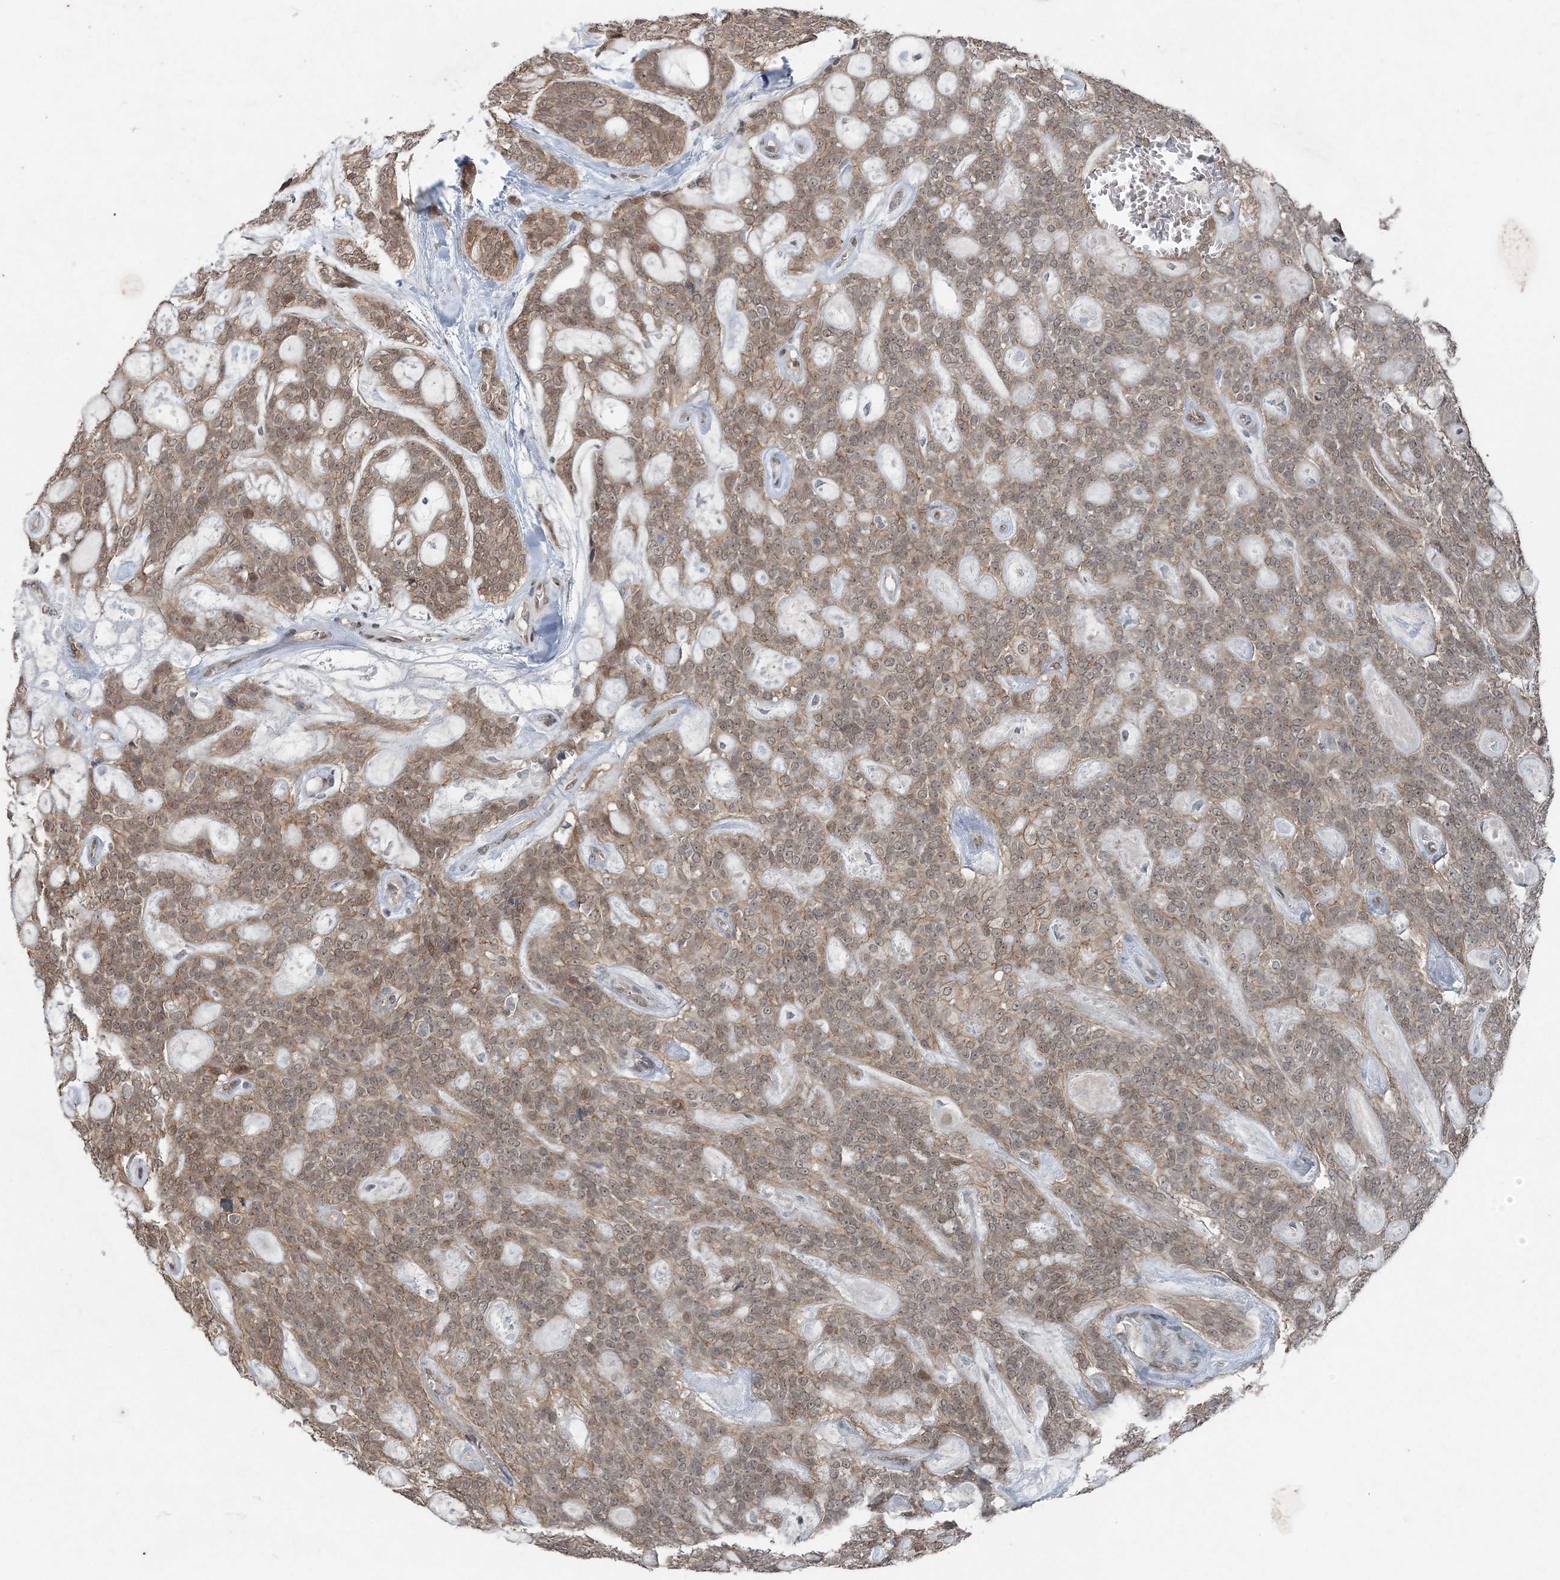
{"staining": {"intensity": "weak", "quantity": "<25%", "location": "cytoplasmic/membranous"}, "tissue": "head and neck cancer", "cell_type": "Tumor cells", "image_type": "cancer", "snomed": [{"axis": "morphology", "description": "Adenocarcinoma, NOS"}, {"axis": "topography", "description": "Head-Neck"}], "caption": "An IHC photomicrograph of head and neck cancer is shown. There is no staining in tumor cells of head and neck cancer. (DAB (3,3'-diaminobenzidine) immunohistochemistry, high magnification).", "gene": "VSIG2", "patient": {"sex": "male", "age": 66}}